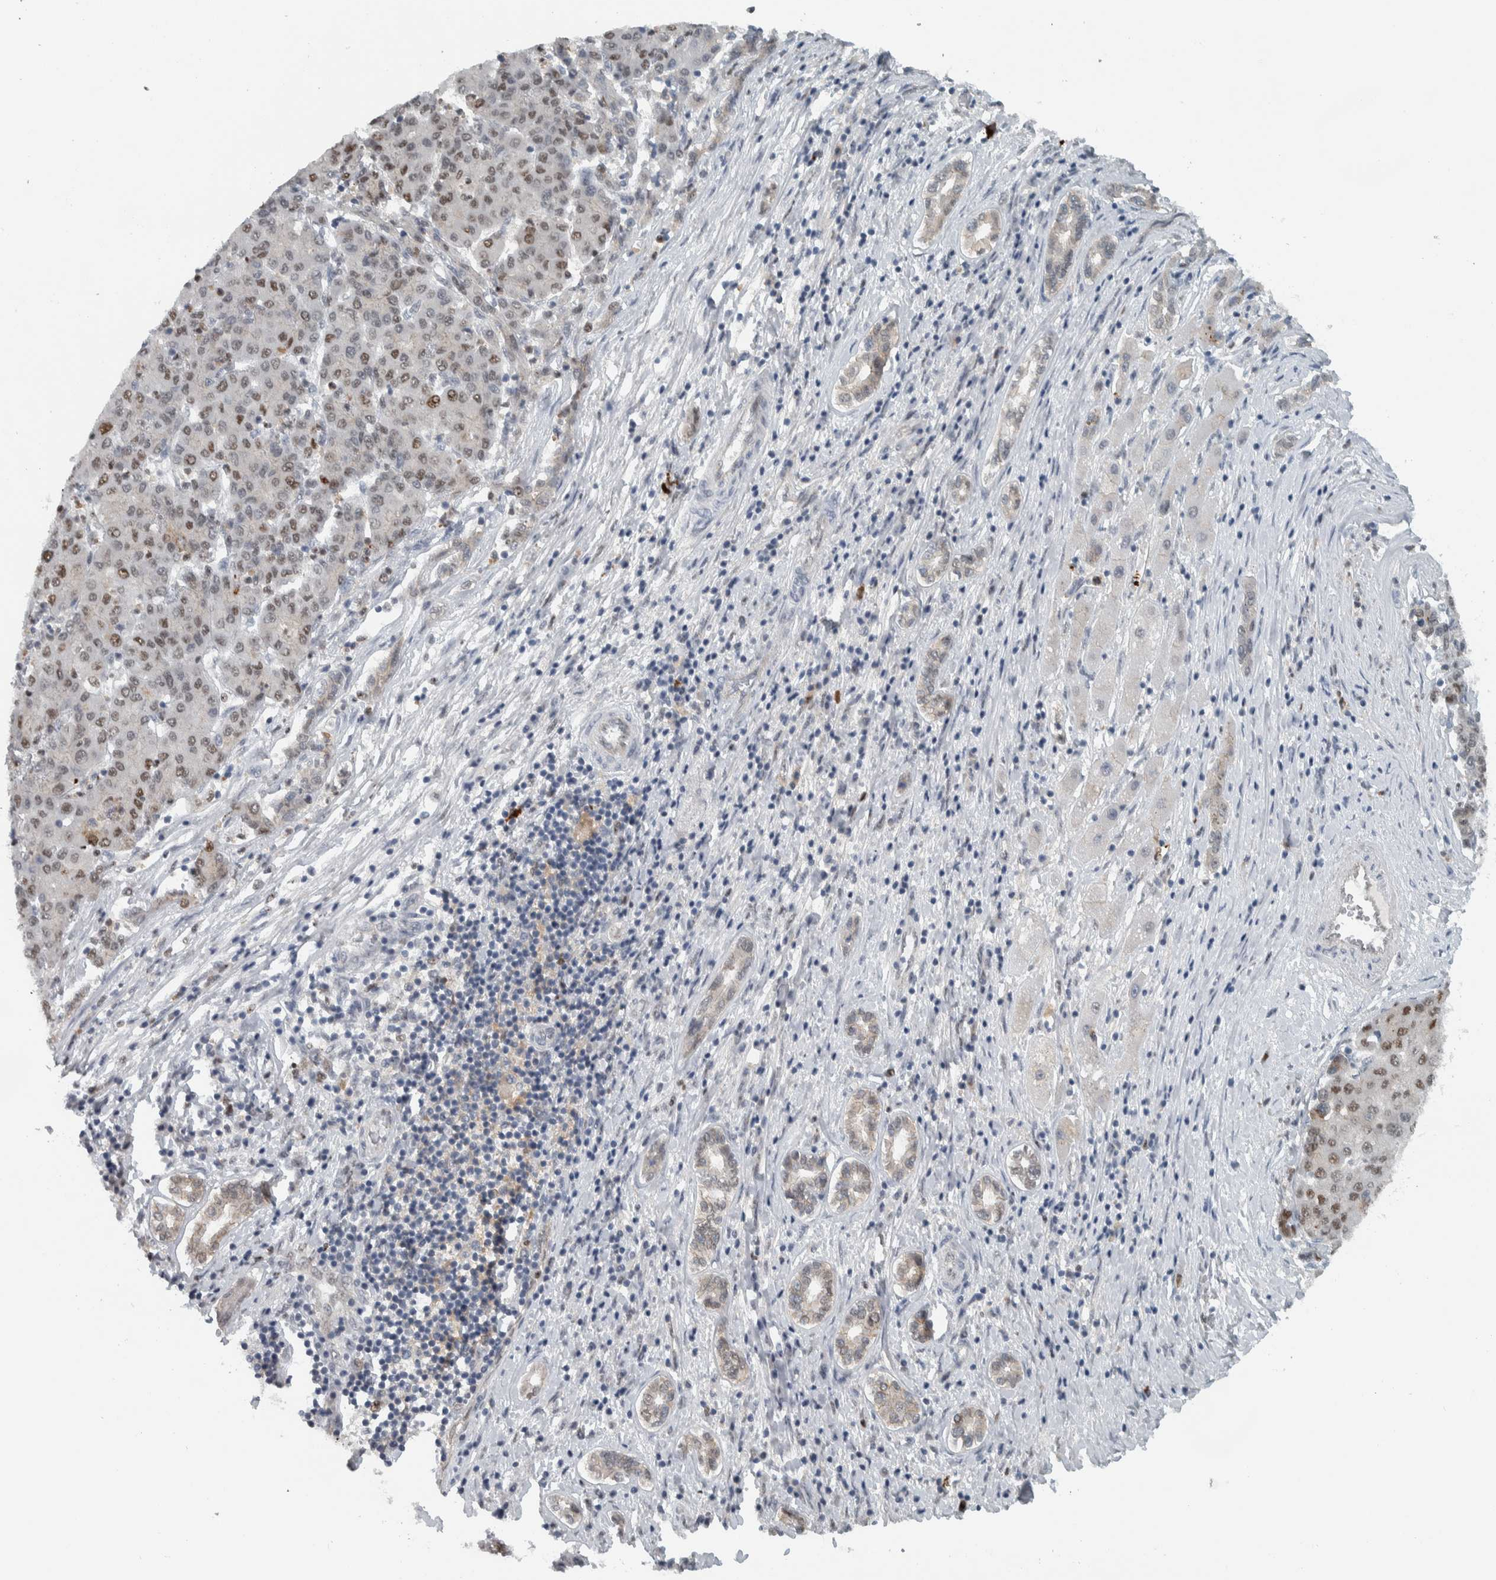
{"staining": {"intensity": "moderate", "quantity": "25%-75%", "location": "nuclear"}, "tissue": "liver cancer", "cell_type": "Tumor cells", "image_type": "cancer", "snomed": [{"axis": "morphology", "description": "Carcinoma, Hepatocellular, NOS"}, {"axis": "topography", "description": "Liver"}], "caption": "This is an image of immunohistochemistry staining of liver hepatocellular carcinoma, which shows moderate positivity in the nuclear of tumor cells.", "gene": "ADPRM", "patient": {"sex": "male", "age": 65}}